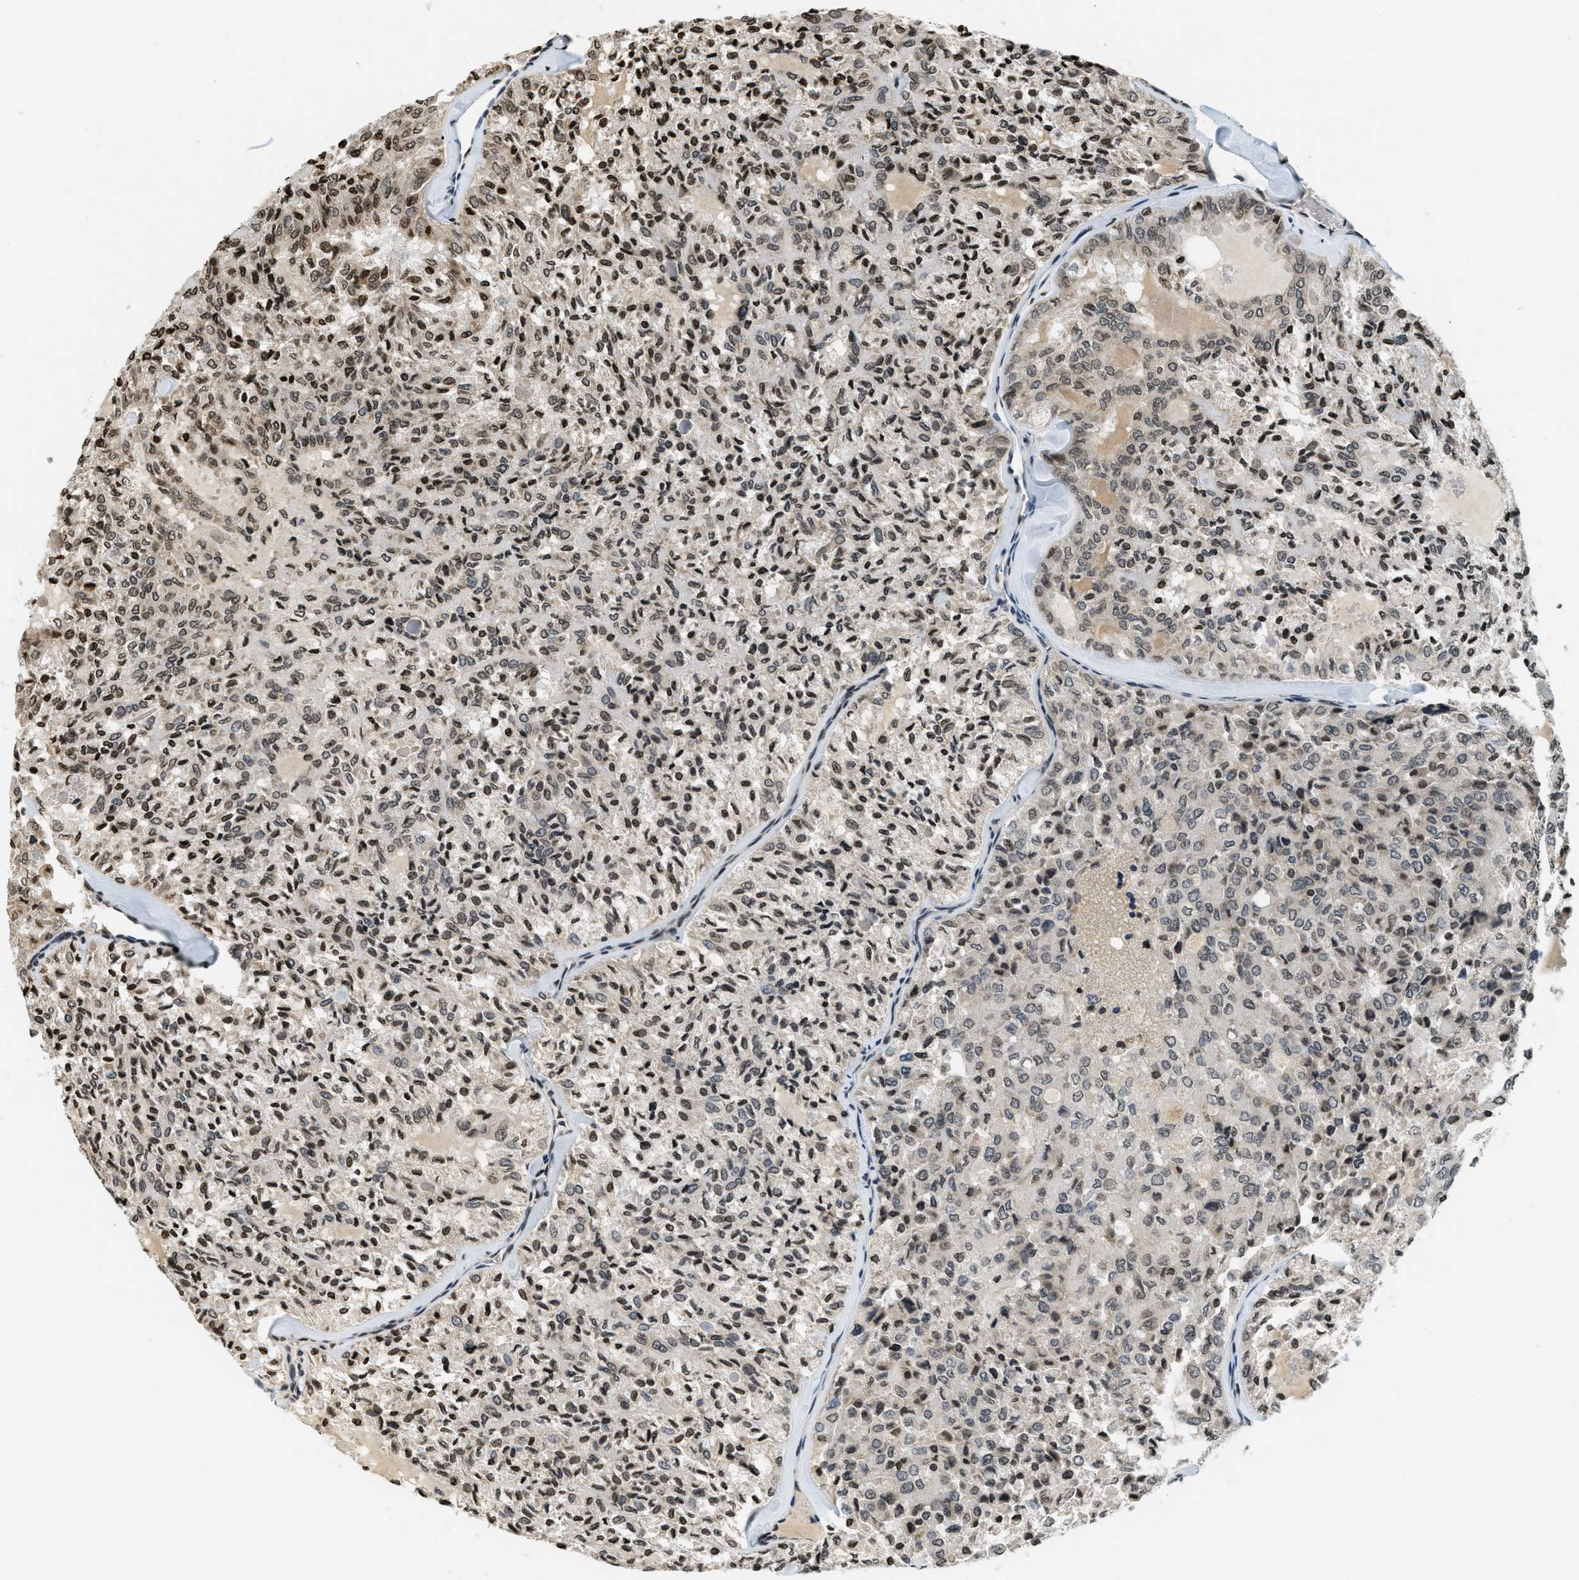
{"staining": {"intensity": "moderate", "quantity": ">75%", "location": "nuclear"}, "tissue": "thyroid cancer", "cell_type": "Tumor cells", "image_type": "cancer", "snomed": [{"axis": "morphology", "description": "Follicular adenoma carcinoma, NOS"}, {"axis": "topography", "description": "Thyroid gland"}], "caption": "Tumor cells reveal moderate nuclear positivity in about >75% of cells in follicular adenoma carcinoma (thyroid).", "gene": "LDB2", "patient": {"sex": "male", "age": 75}}